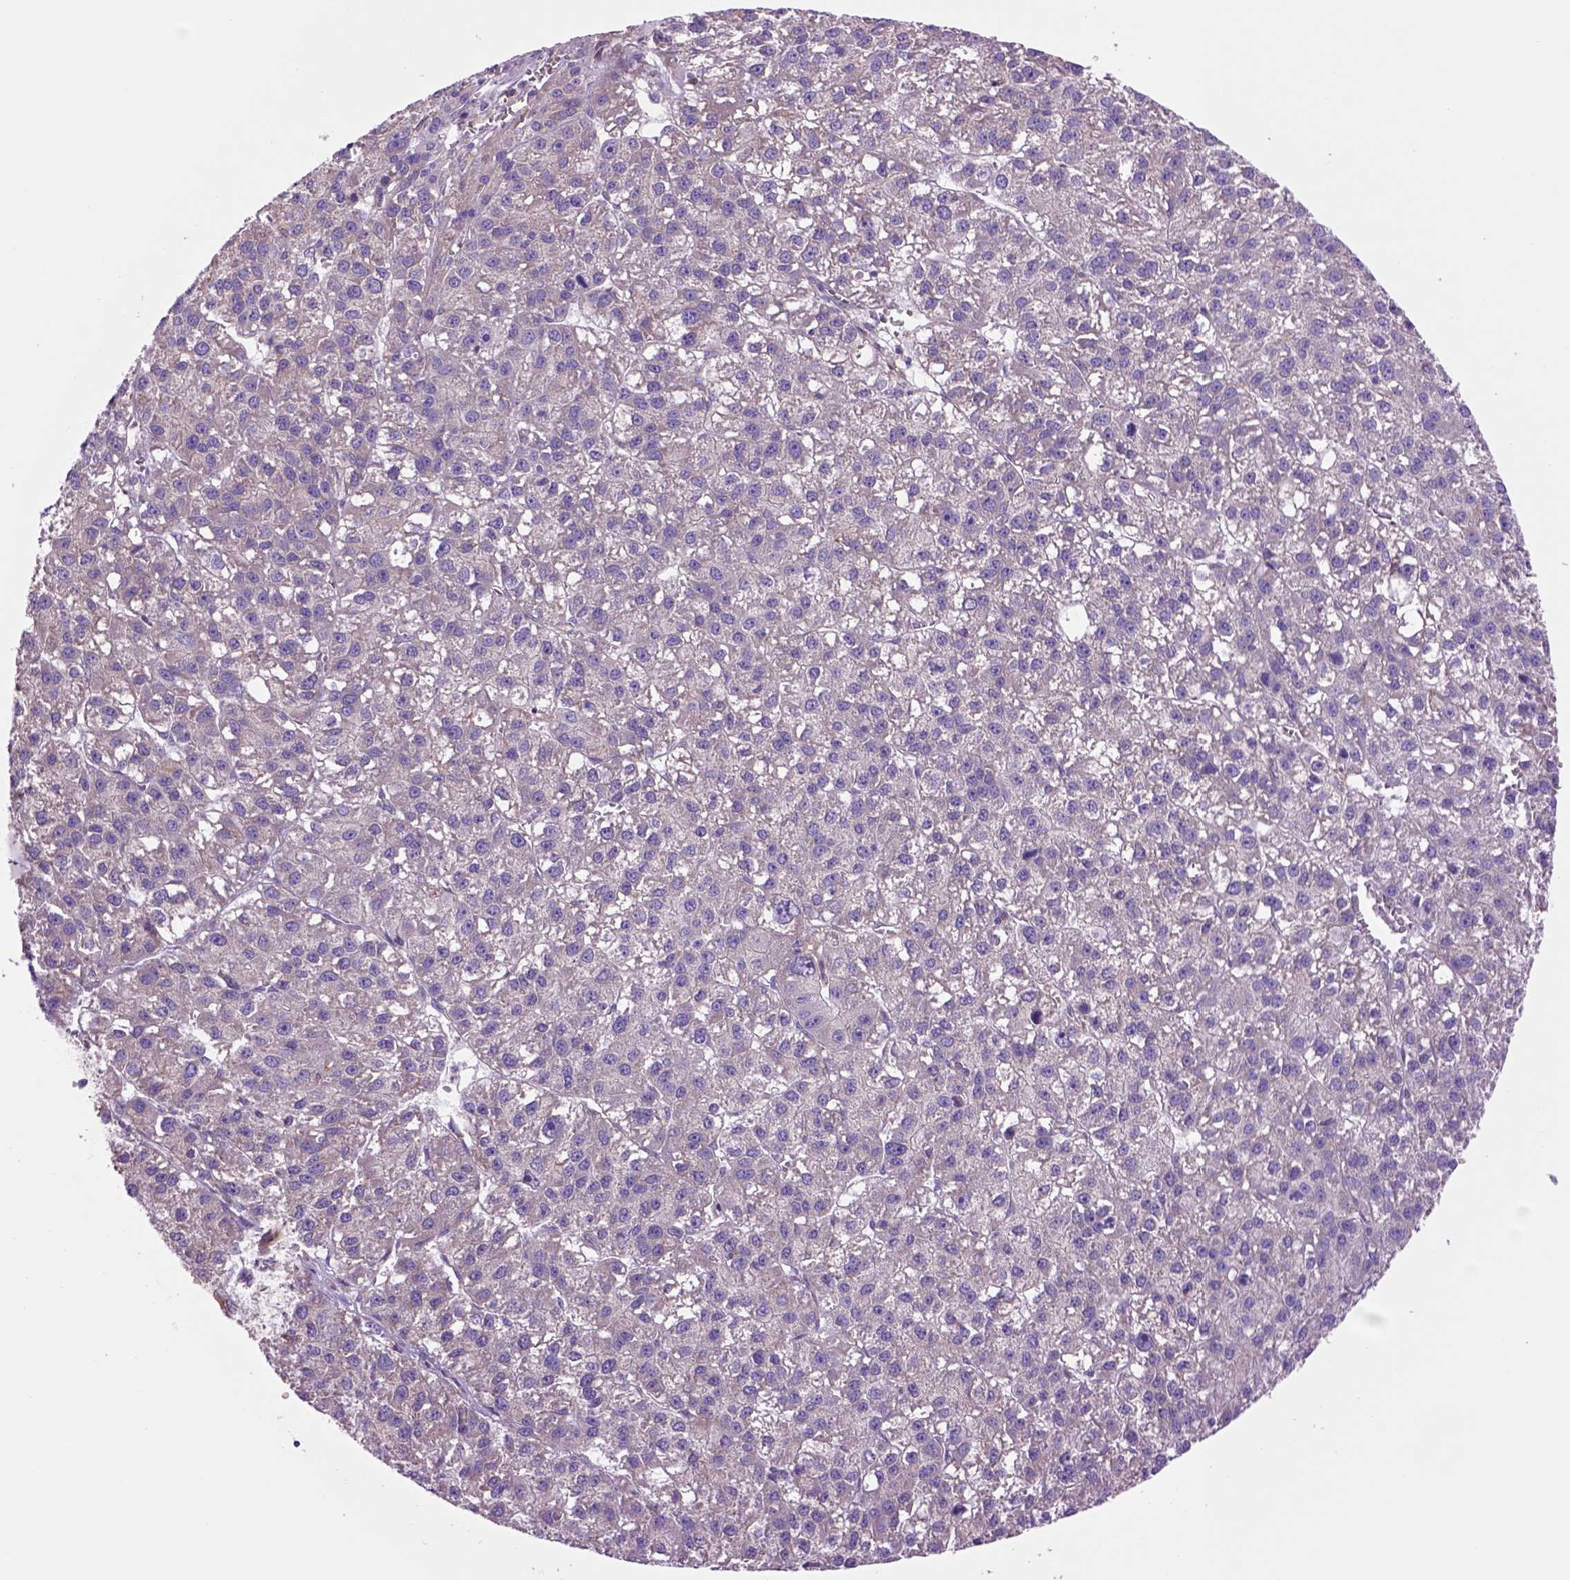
{"staining": {"intensity": "negative", "quantity": "none", "location": "none"}, "tissue": "liver cancer", "cell_type": "Tumor cells", "image_type": "cancer", "snomed": [{"axis": "morphology", "description": "Carcinoma, Hepatocellular, NOS"}, {"axis": "topography", "description": "Liver"}], "caption": "This is an immunohistochemistry (IHC) photomicrograph of human liver cancer (hepatocellular carcinoma). There is no expression in tumor cells.", "gene": "PIAS3", "patient": {"sex": "female", "age": 70}}